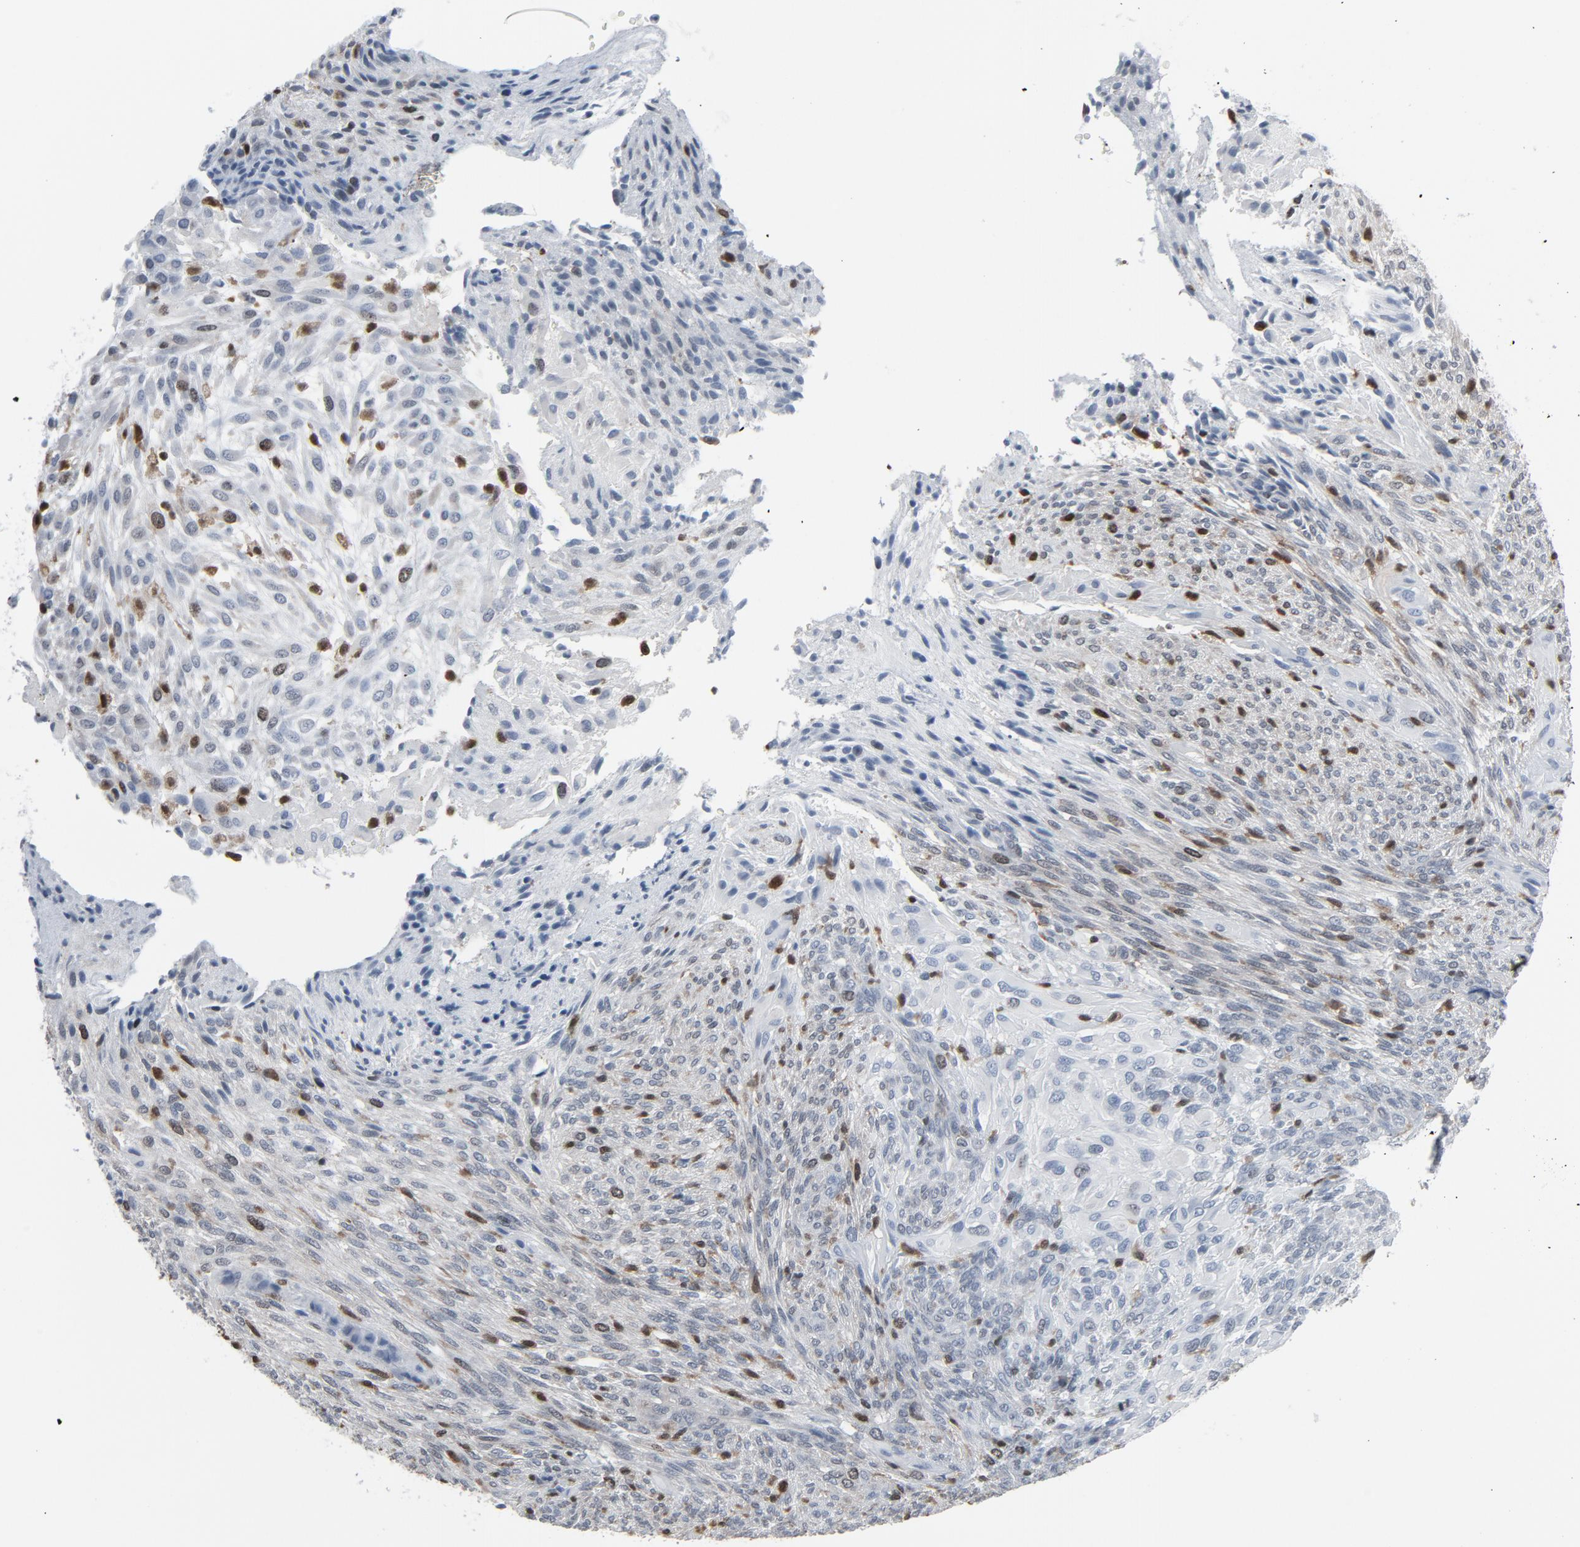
{"staining": {"intensity": "strong", "quantity": "<25%", "location": "cytoplasmic/membranous,nuclear"}, "tissue": "glioma", "cell_type": "Tumor cells", "image_type": "cancer", "snomed": [{"axis": "morphology", "description": "Glioma, malignant, High grade"}, {"axis": "topography", "description": "Cerebral cortex"}], "caption": "Immunohistochemistry (IHC) photomicrograph of human malignant glioma (high-grade) stained for a protein (brown), which exhibits medium levels of strong cytoplasmic/membranous and nuclear positivity in about <25% of tumor cells.", "gene": "STAT5A", "patient": {"sex": "female", "age": 55}}